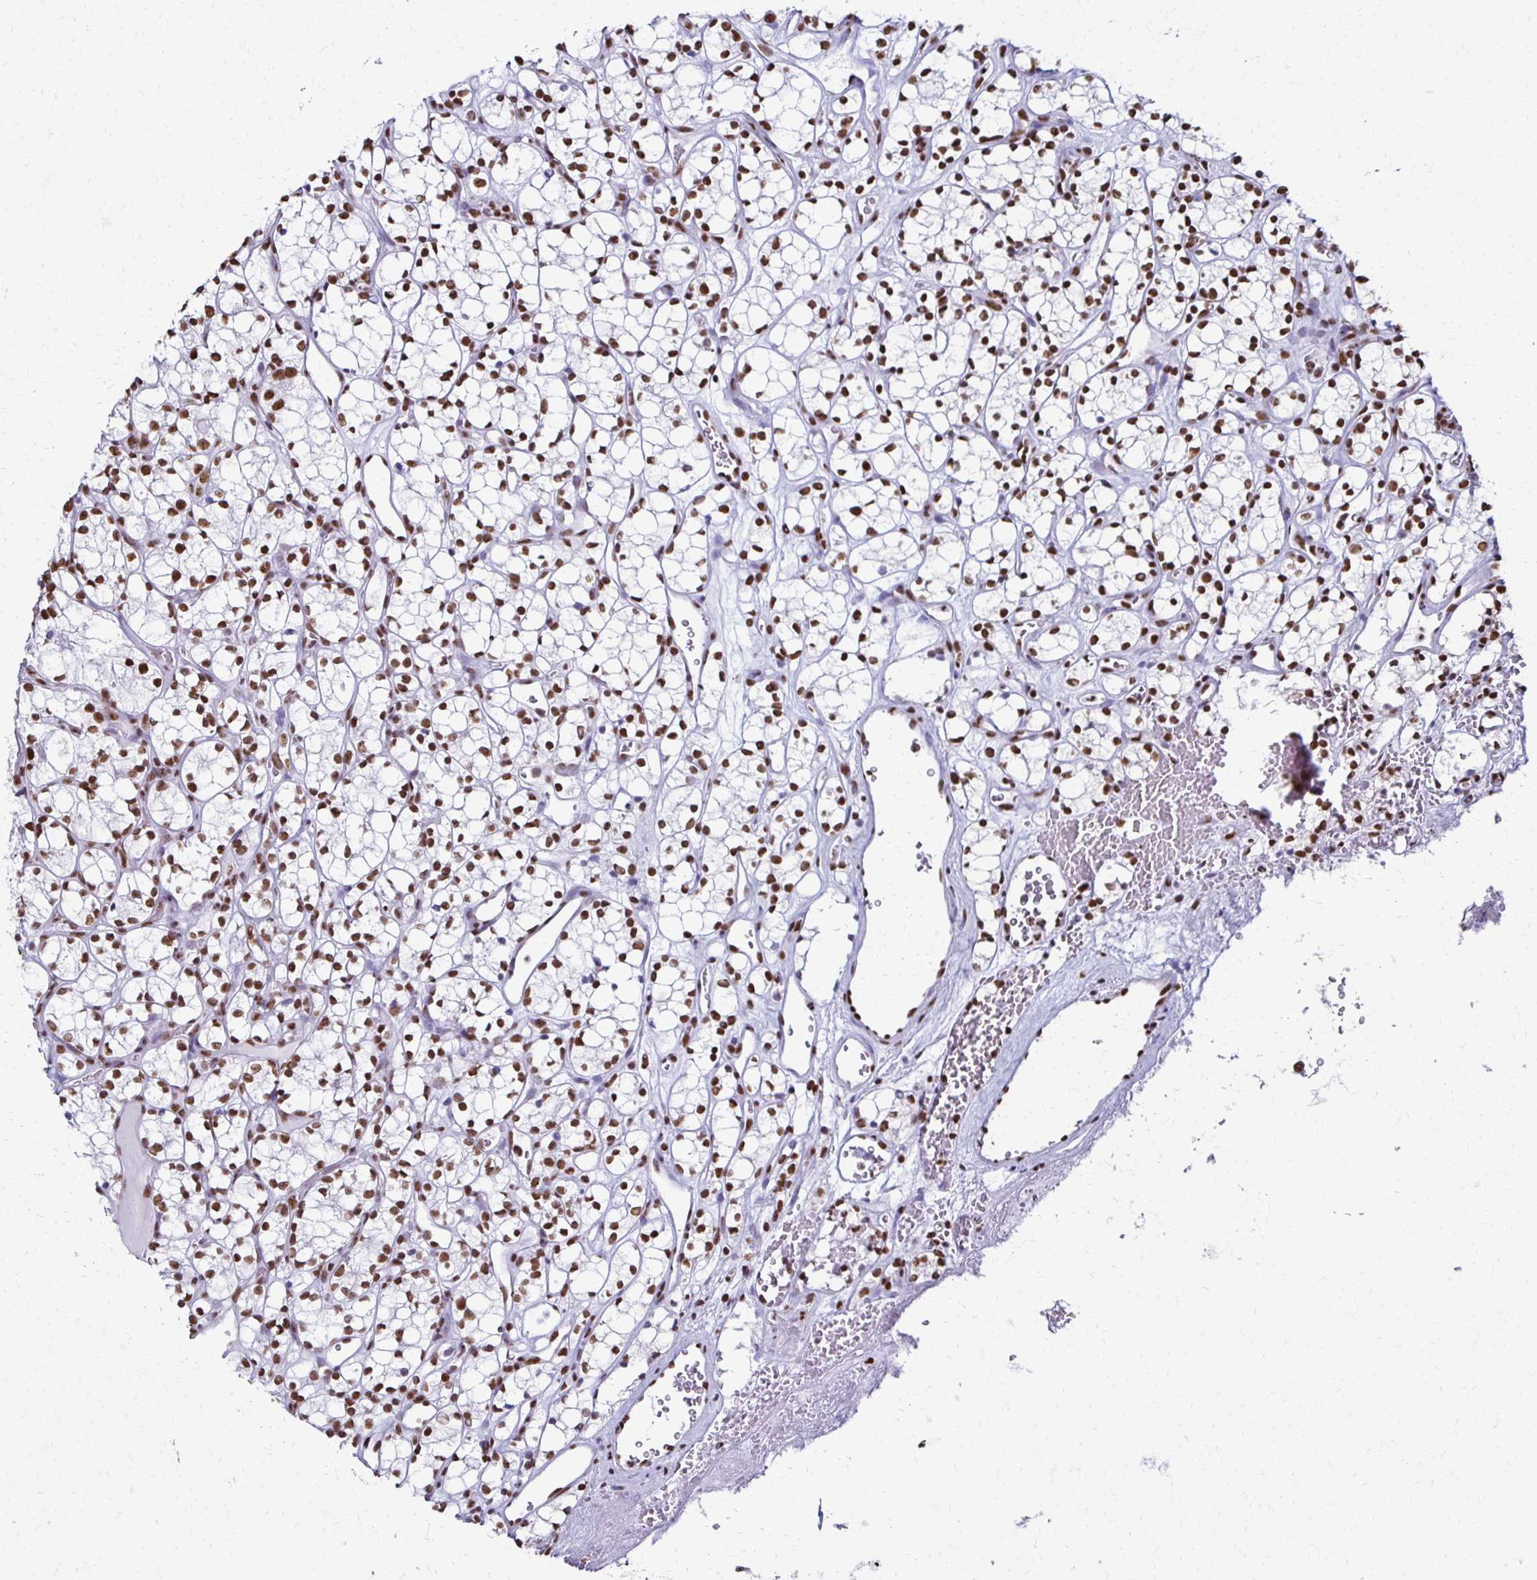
{"staining": {"intensity": "strong", "quantity": ">75%", "location": "nuclear"}, "tissue": "renal cancer", "cell_type": "Tumor cells", "image_type": "cancer", "snomed": [{"axis": "morphology", "description": "Adenocarcinoma, NOS"}, {"axis": "topography", "description": "Kidney"}], "caption": "Immunohistochemistry (IHC) micrograph of neoplastic tissue: human renal adenocarcinoma stained using IHC displays high levels of strong protein expression localized specifically in the nuclear of tumor cells, appearing as a nuclear brown color.", "gene": "NONO", "patient": {"sex": "female", "age": 69}}